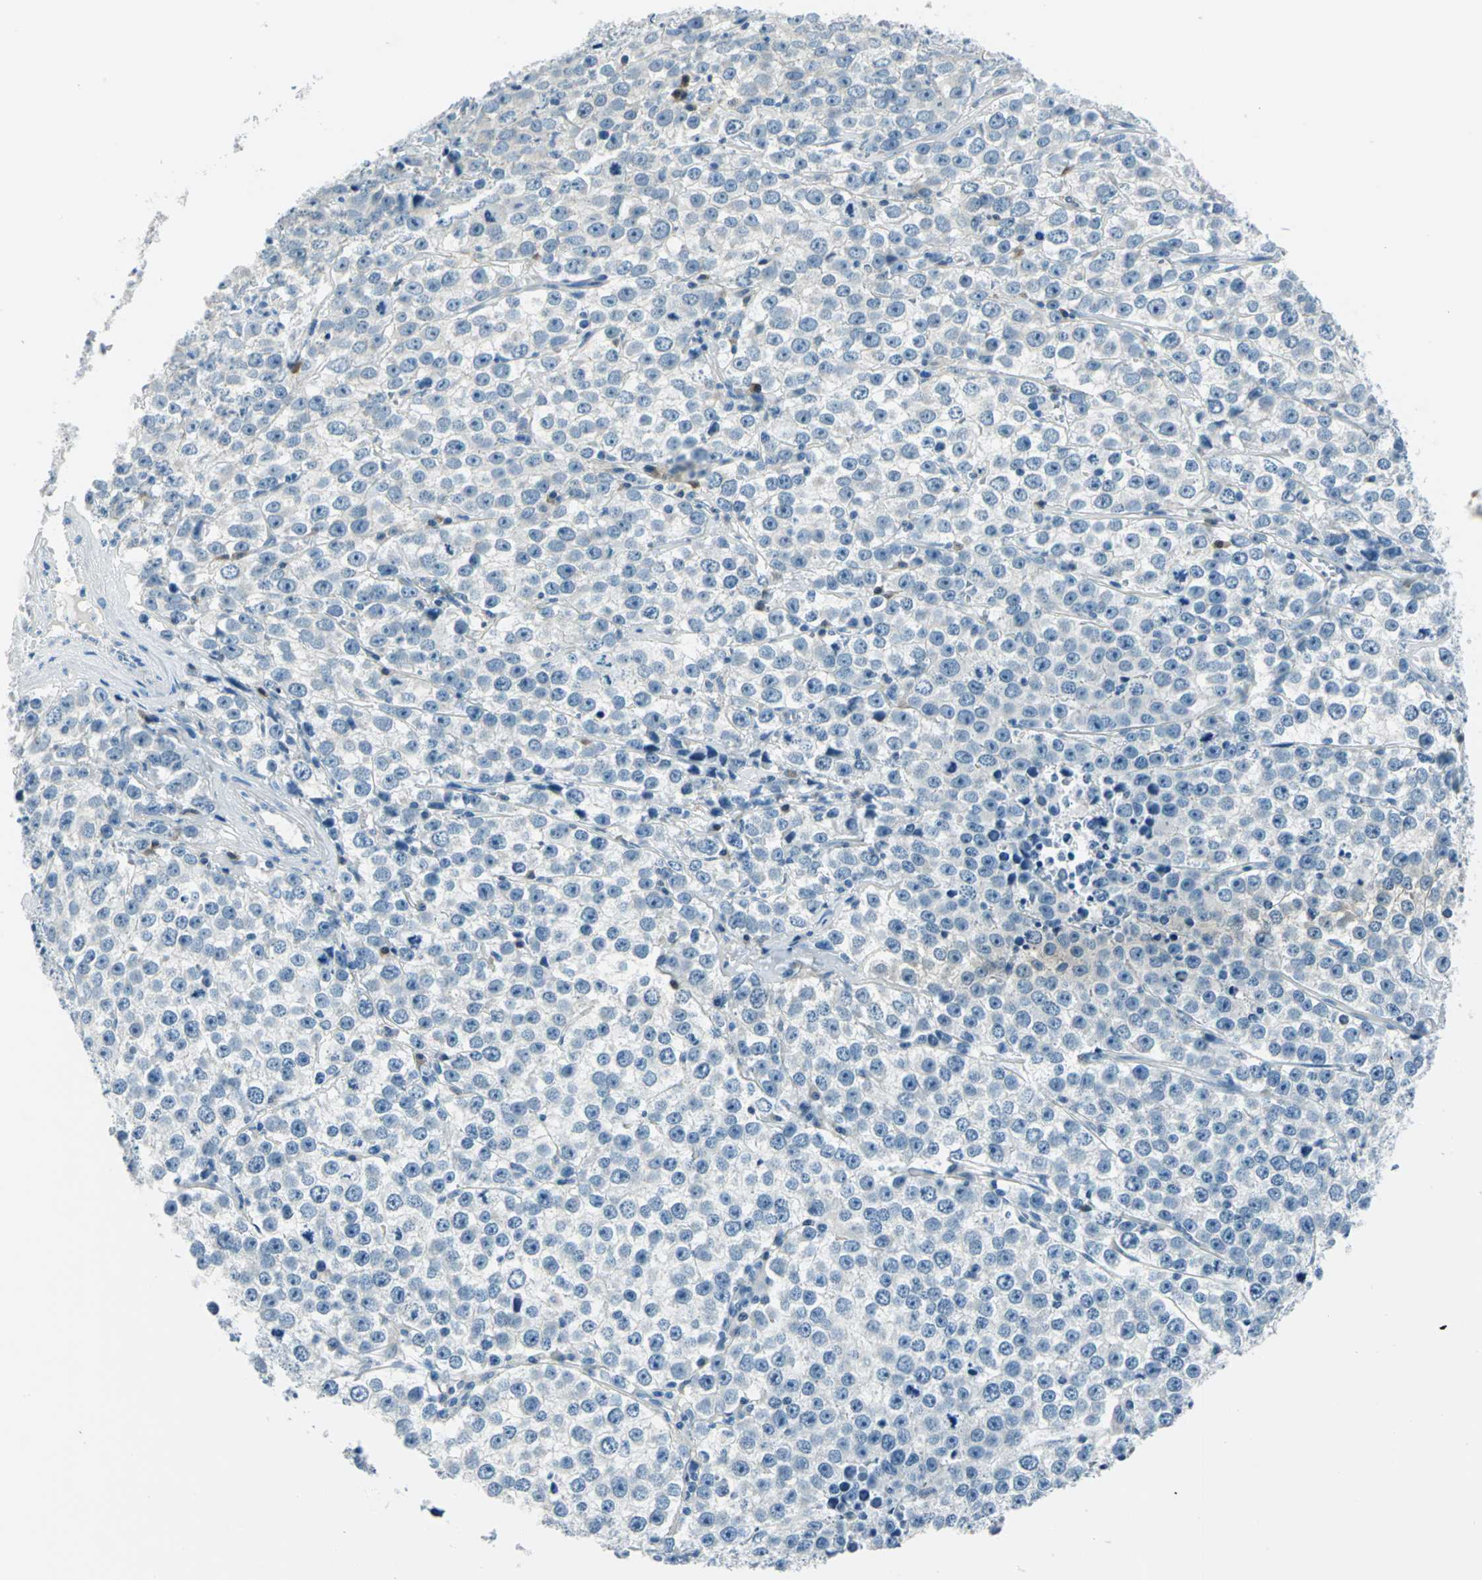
{"staining": {"intensity": "negative", "quantity": "none", "location": "none"}, "tissue": "testis cancer", "cell_type": "Tumor cells", "image_type": "cancer", "snomed": [{"axis": "morphology", "description": "Seminoma, NOS"}, {"axis": "morphology", "description": "Carcinoma, Embryonal, NOS"}, {"axis": "topography", "description": "Testis"}], "caption": "An immunohistochemistry (IHC) photomicrograph of testis seminoma is shown. There is no staining in tumor cells of testis seminoma. The staining was performed using DAB to visualize the protein expression in brown, while the nuclei were stained in blue with hematoxylin (Magnification: 20x).", "gene": "AKR1A1", "patient": {"sex": "male", "age": 52}}